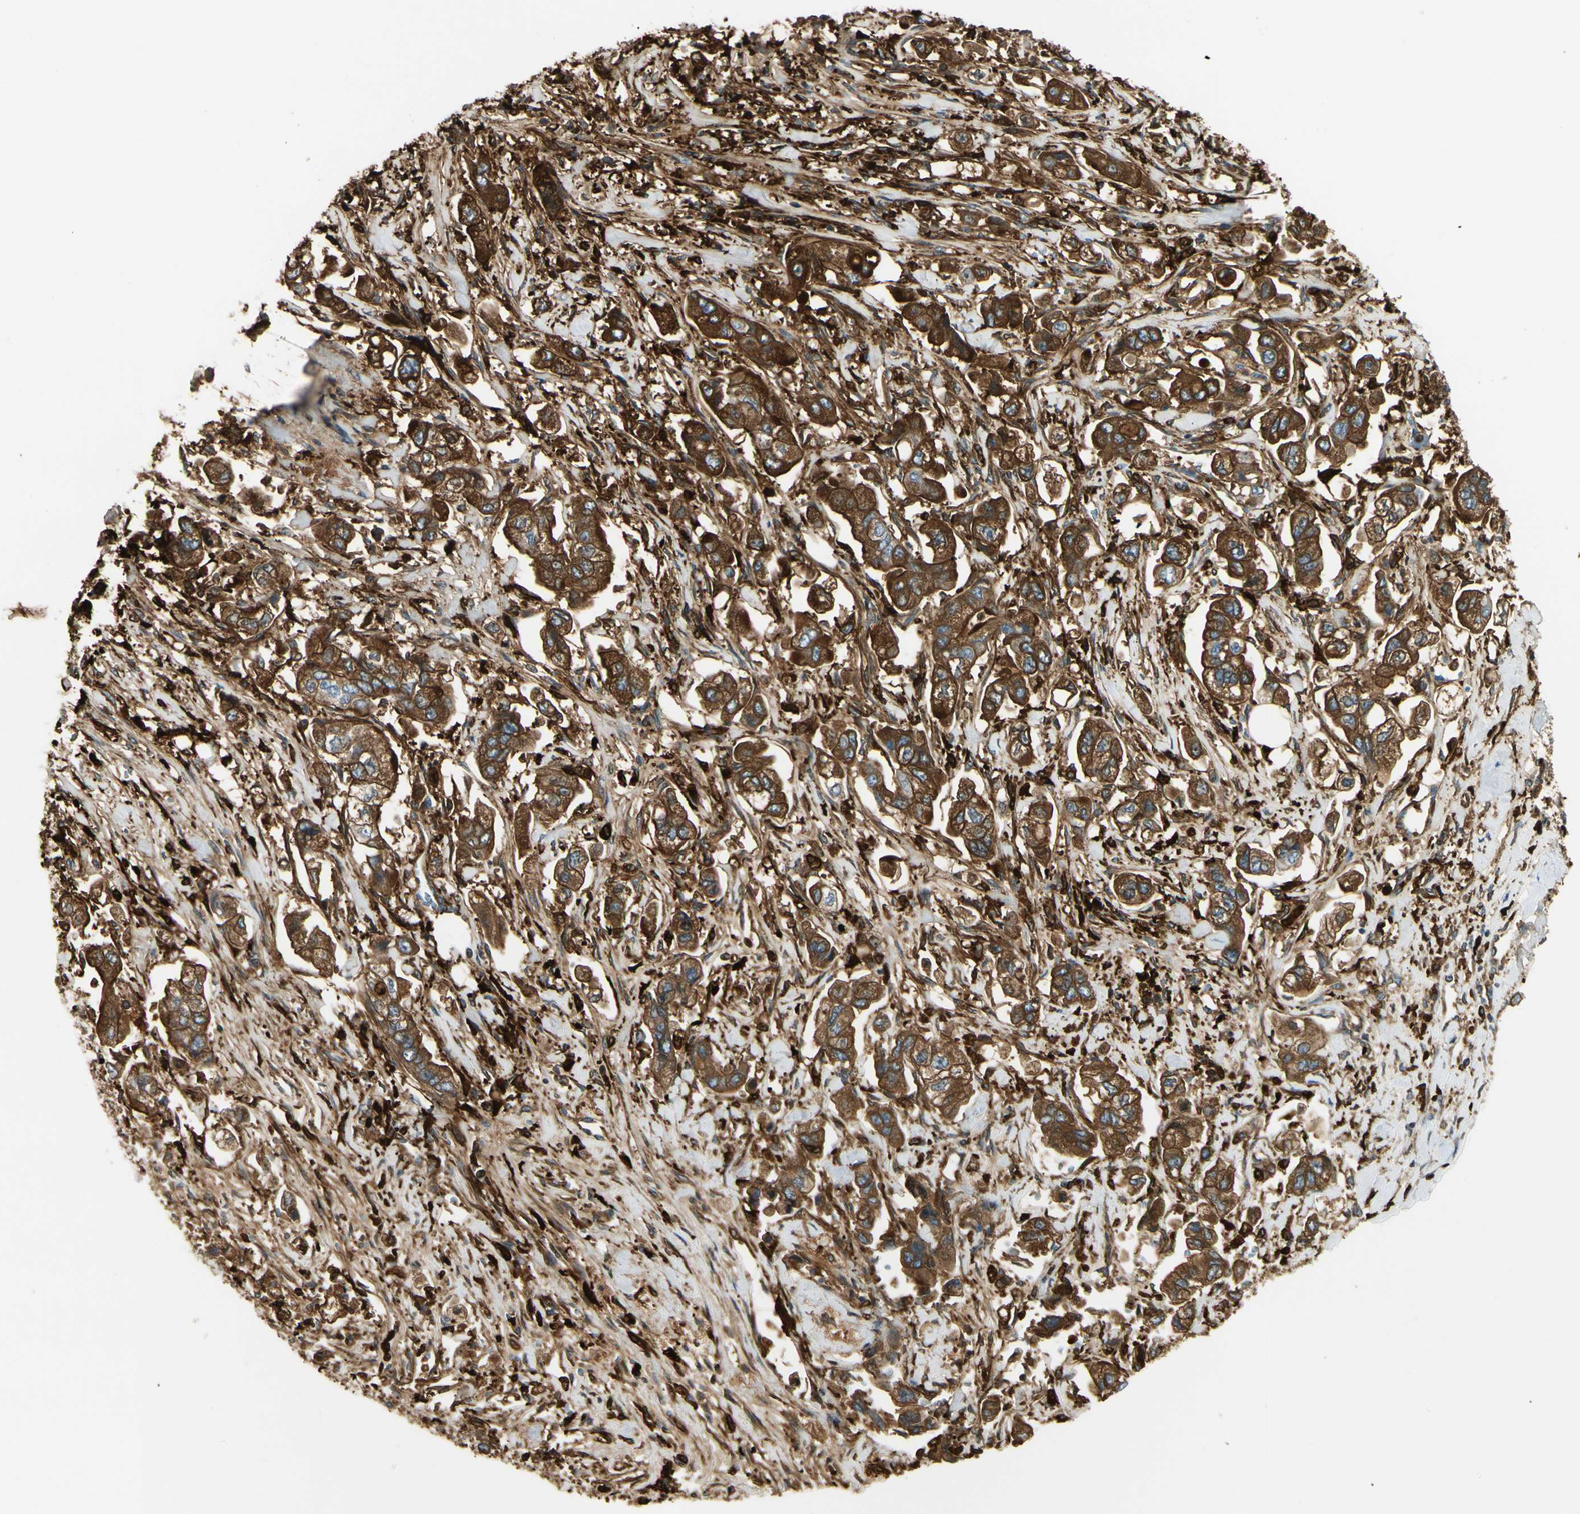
{"staining": {"intensity": "strong", "quantity": ">75%", "location": "cytoplasmic/membranous"}, "tissue": "stomach cancer", "cell_type": "Tumor cells", "image_type": "cancer", "snomed": [{"axis": "morphology", "description": "Adenocarcinoma, NOS"}, {"axis": "topography", "description": "Stomach"}], "caption": "An IHC photomicrograph of tumor tissue is shown. Protein staining in brown highlights strong cytoplasmic/membranous positivity in stomach cancer (adenocarcinoma) within tumor cells.", "gene": "FTH1", "patient": {"sex": "male", "age": 62}}